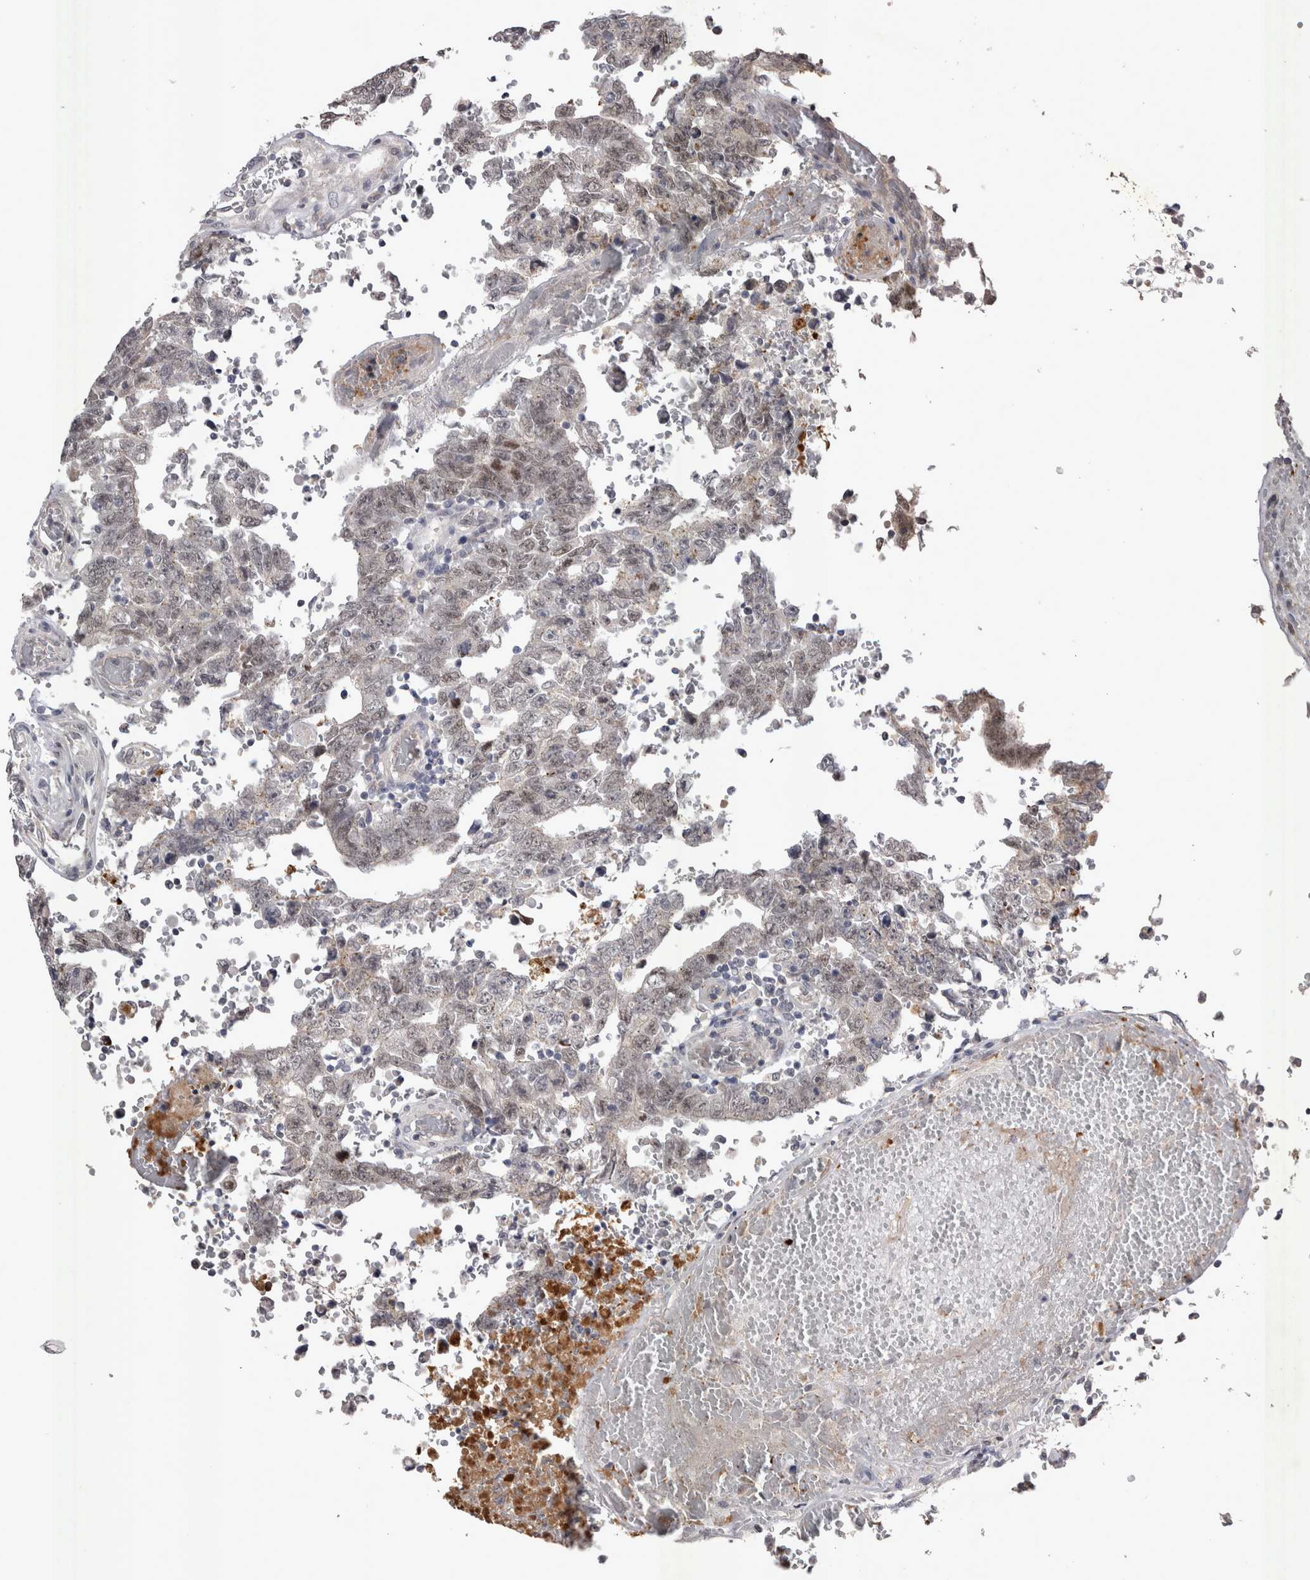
{"staining": {"intensity": "weak", "quantity": "25%-75%", "location": "nuclear"}, "tissue": "testis cancer", "cell_type": "Tumor cells", "image_type": "cancer", "snomed": [{"axis": "morphology", "description": "Carcinoma, Embryonal, NOS"}, {"axis": "topography", "description": "Testis"}], "caption": "Protein staining exhibits weak nuclear staining in about 25%-75% of tumor cells in testis cancer.", "gene": "CTBS", "patient": {"sex": "male", "age": 26}}